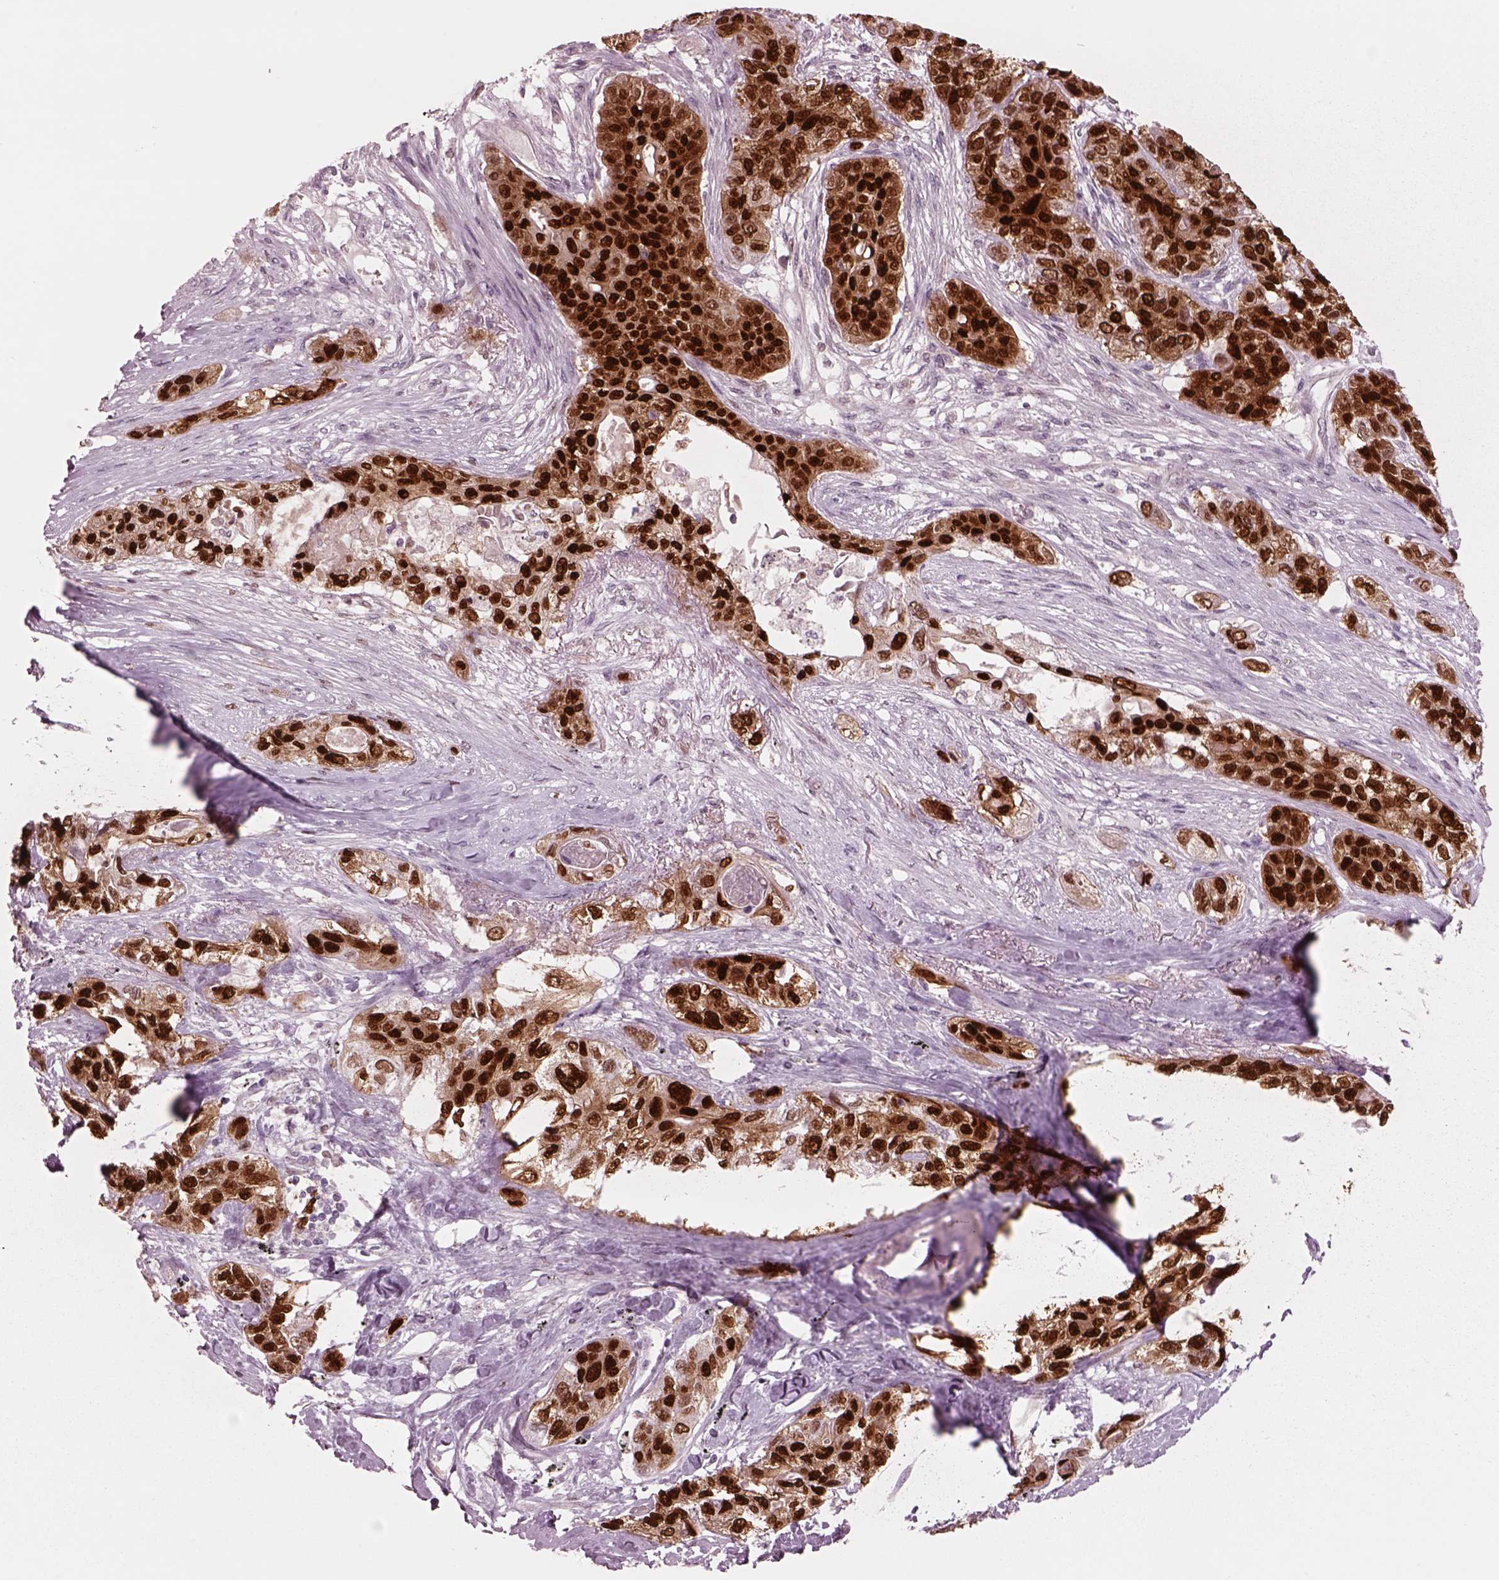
{"staining": {"intensity": "strong", "quantity": ">75%", "location": "cytoplasmic/membranous,nuclear"}, "tissue": "lung cancer", "cell_type": "Tumor cells", "image_type": "cancer", "snomed": [{"axis": "morphology", "description": "Squamous cell carcinoma, NOS"}, {"axis": "topography", "description": "Lung"}], "caption": "Protein staining shows strong cytoplasmic/membranous and nuclear positivity in approximately >75% of tumor cells in squamous cell carcinoma (lung).", "gene": "SOX9", "patient": {"sex": "female", "age": 70}}